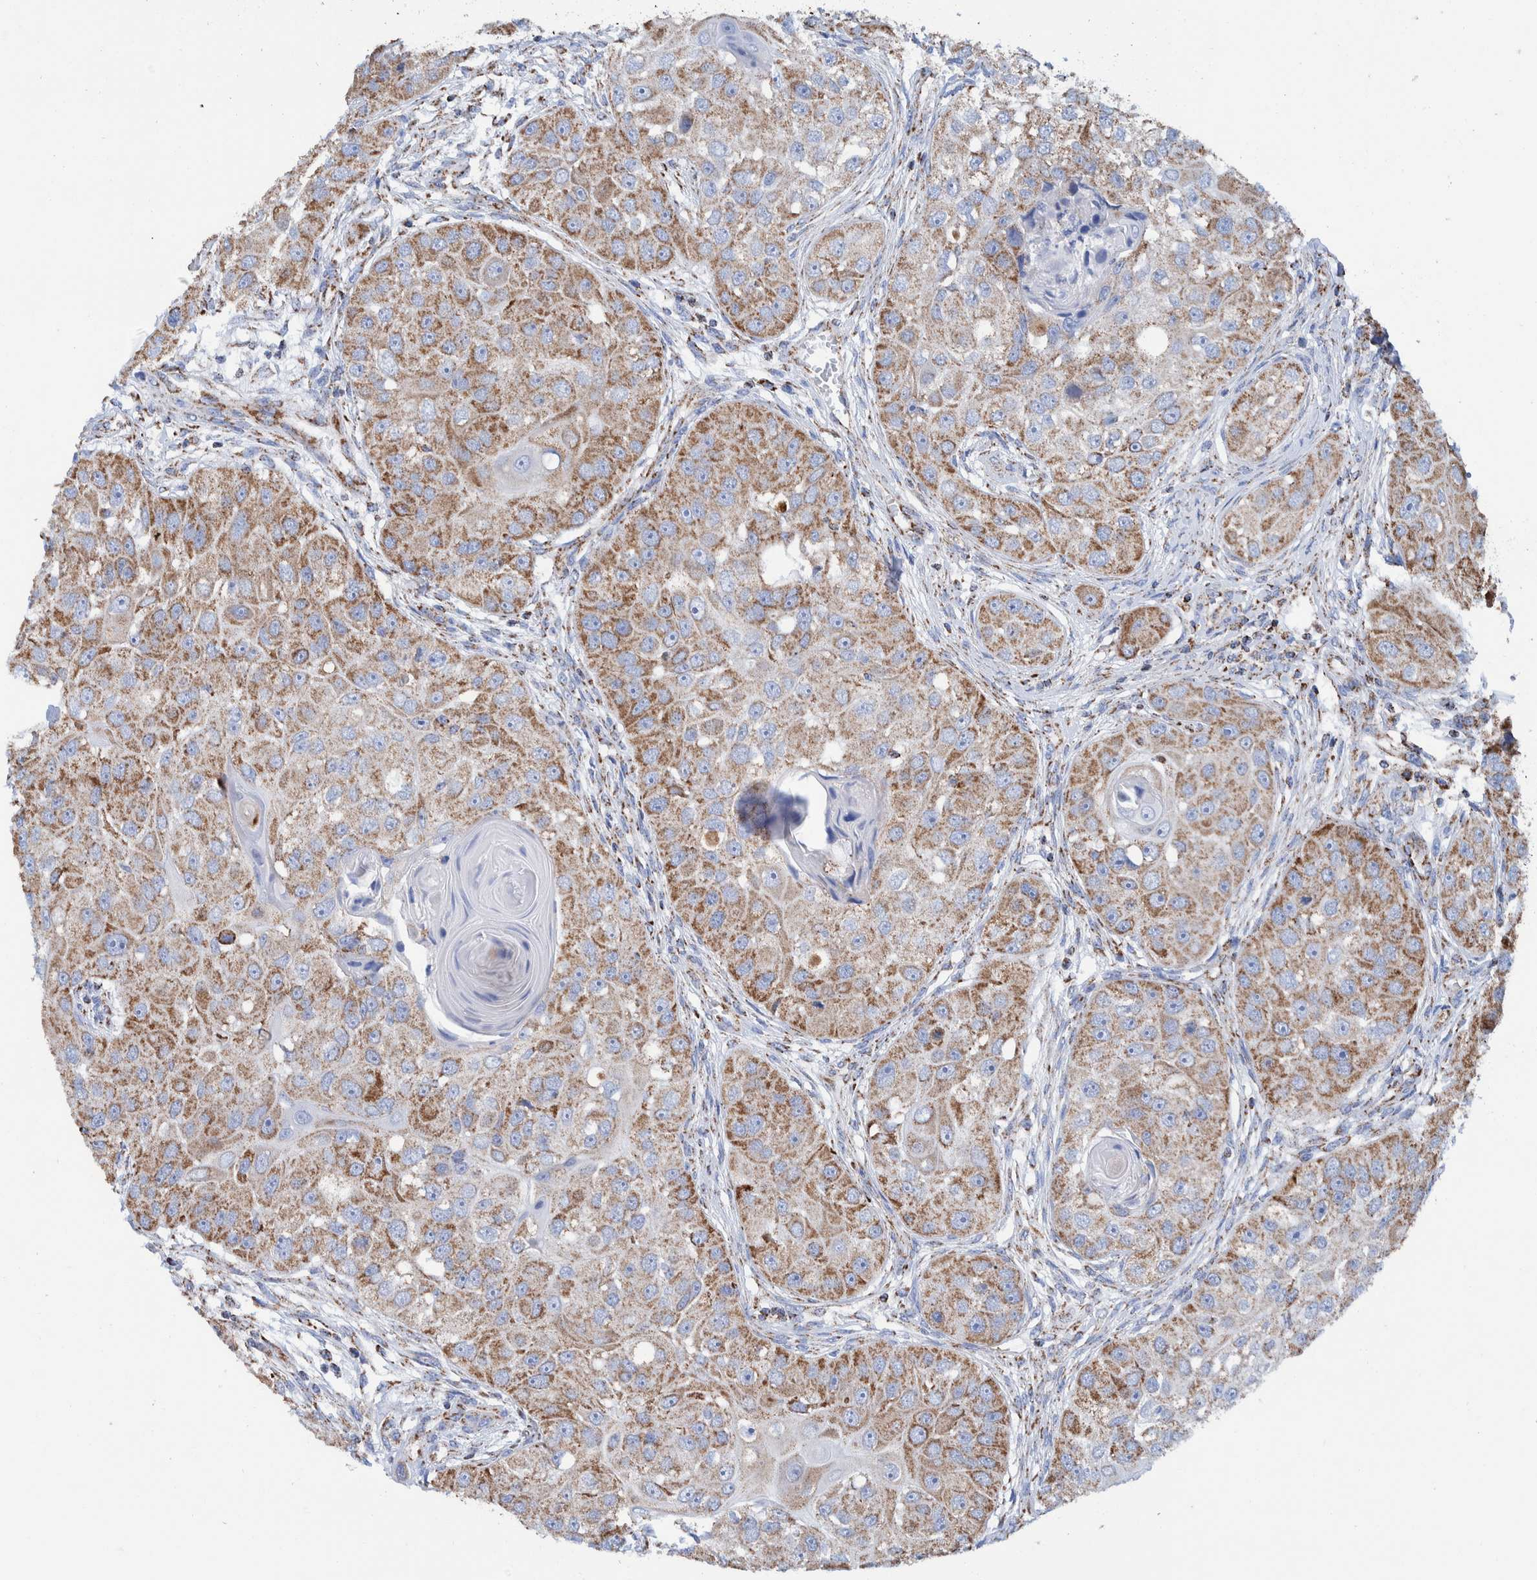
{"staining": {"intensity": "weak", "quantity": ">75%", "location": "cytoplasmic/membranous"}, "tissue": "head and neck cancer", "cell_type": "Tumor cells", "image_type": "cancer", "snomed": [{"axis": "morphology", "description": "Normal tissue, NOS"}, {"axis": "morphology", "description": "Squamous cell carcinoma, NOS"}, {"axis": "topography", "description": "Skeletal muscle"}, {"axis": "topography", "description": "Head-Neck"}], "caption": "Head and neck cancer (squamous cell carcinoma) stained for a protein demonstrates weak cytoplasmic/membranous positivity in tumor cells. (Brightfield microscopy of DAB IHC at high magnification).", "gene": "DECR1", "patient": {"sex": "male", "age": 51}}